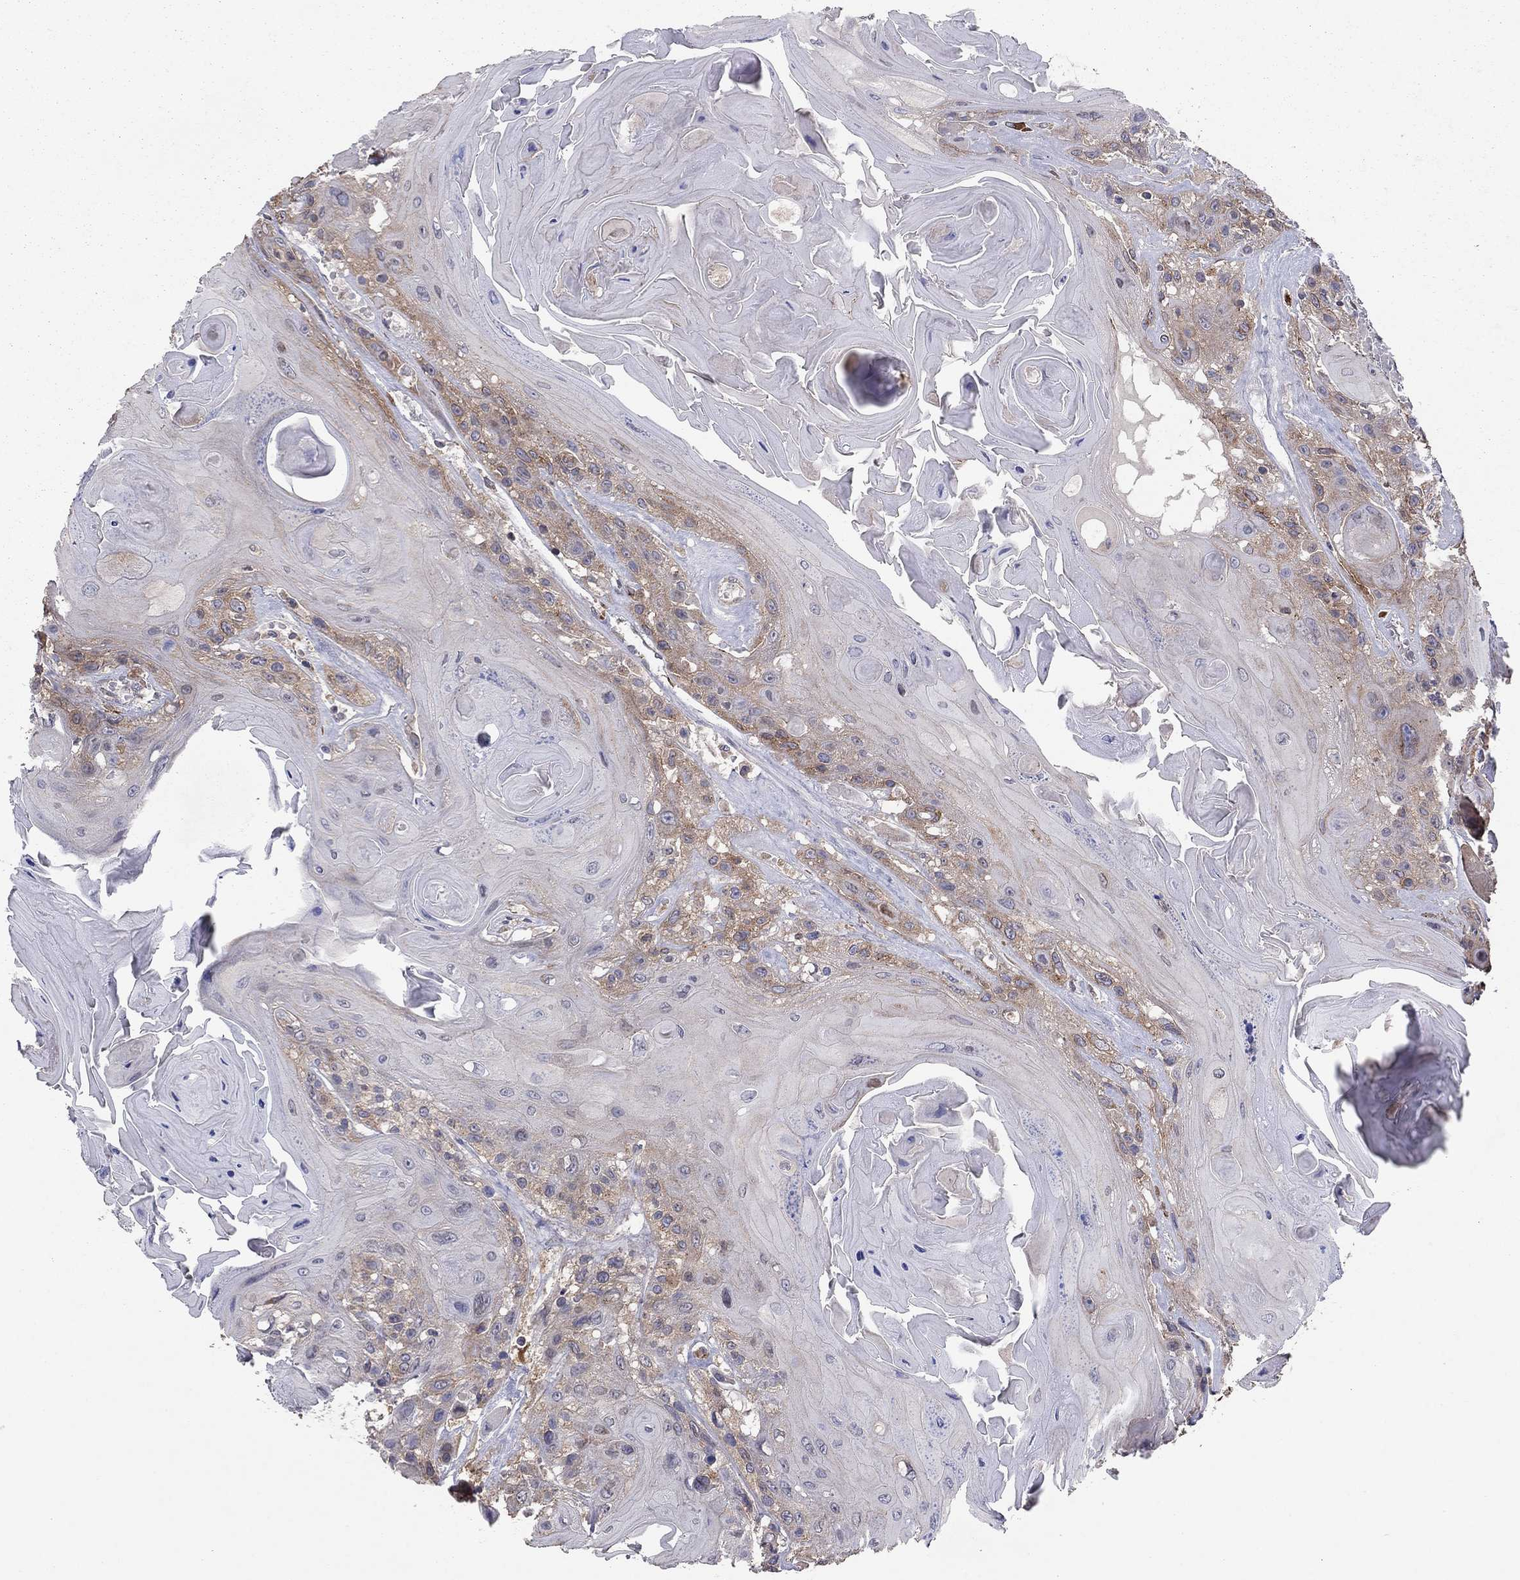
{"staining": {"intensity": "moderate", "quantity": "<25%", "location": "cytoplasmic/membranous"}, "tissue": "head and neck cancer", "cell_type": "Tumor cells", "image_type": "cancer", "snomed": [{"axis": "morphology", "description": "Squamous cell carcinoma, NOS"}, {"axis": "topography", "description": "Head-Neck"}], "caption": "Brown immunohistochemical staining in human head and neck squamous cell carcinoma displays moderate cytoplasmic/membranous expression in about <25% of tumor cells. (Stains: DAB (3,3'-diaminobenzidine) in brown, nuclei in blue, Microscopy: brightfield microscopy at high magnification).", "gene": "YIF1A", "patient": {"sex": "female", "age": 59}}